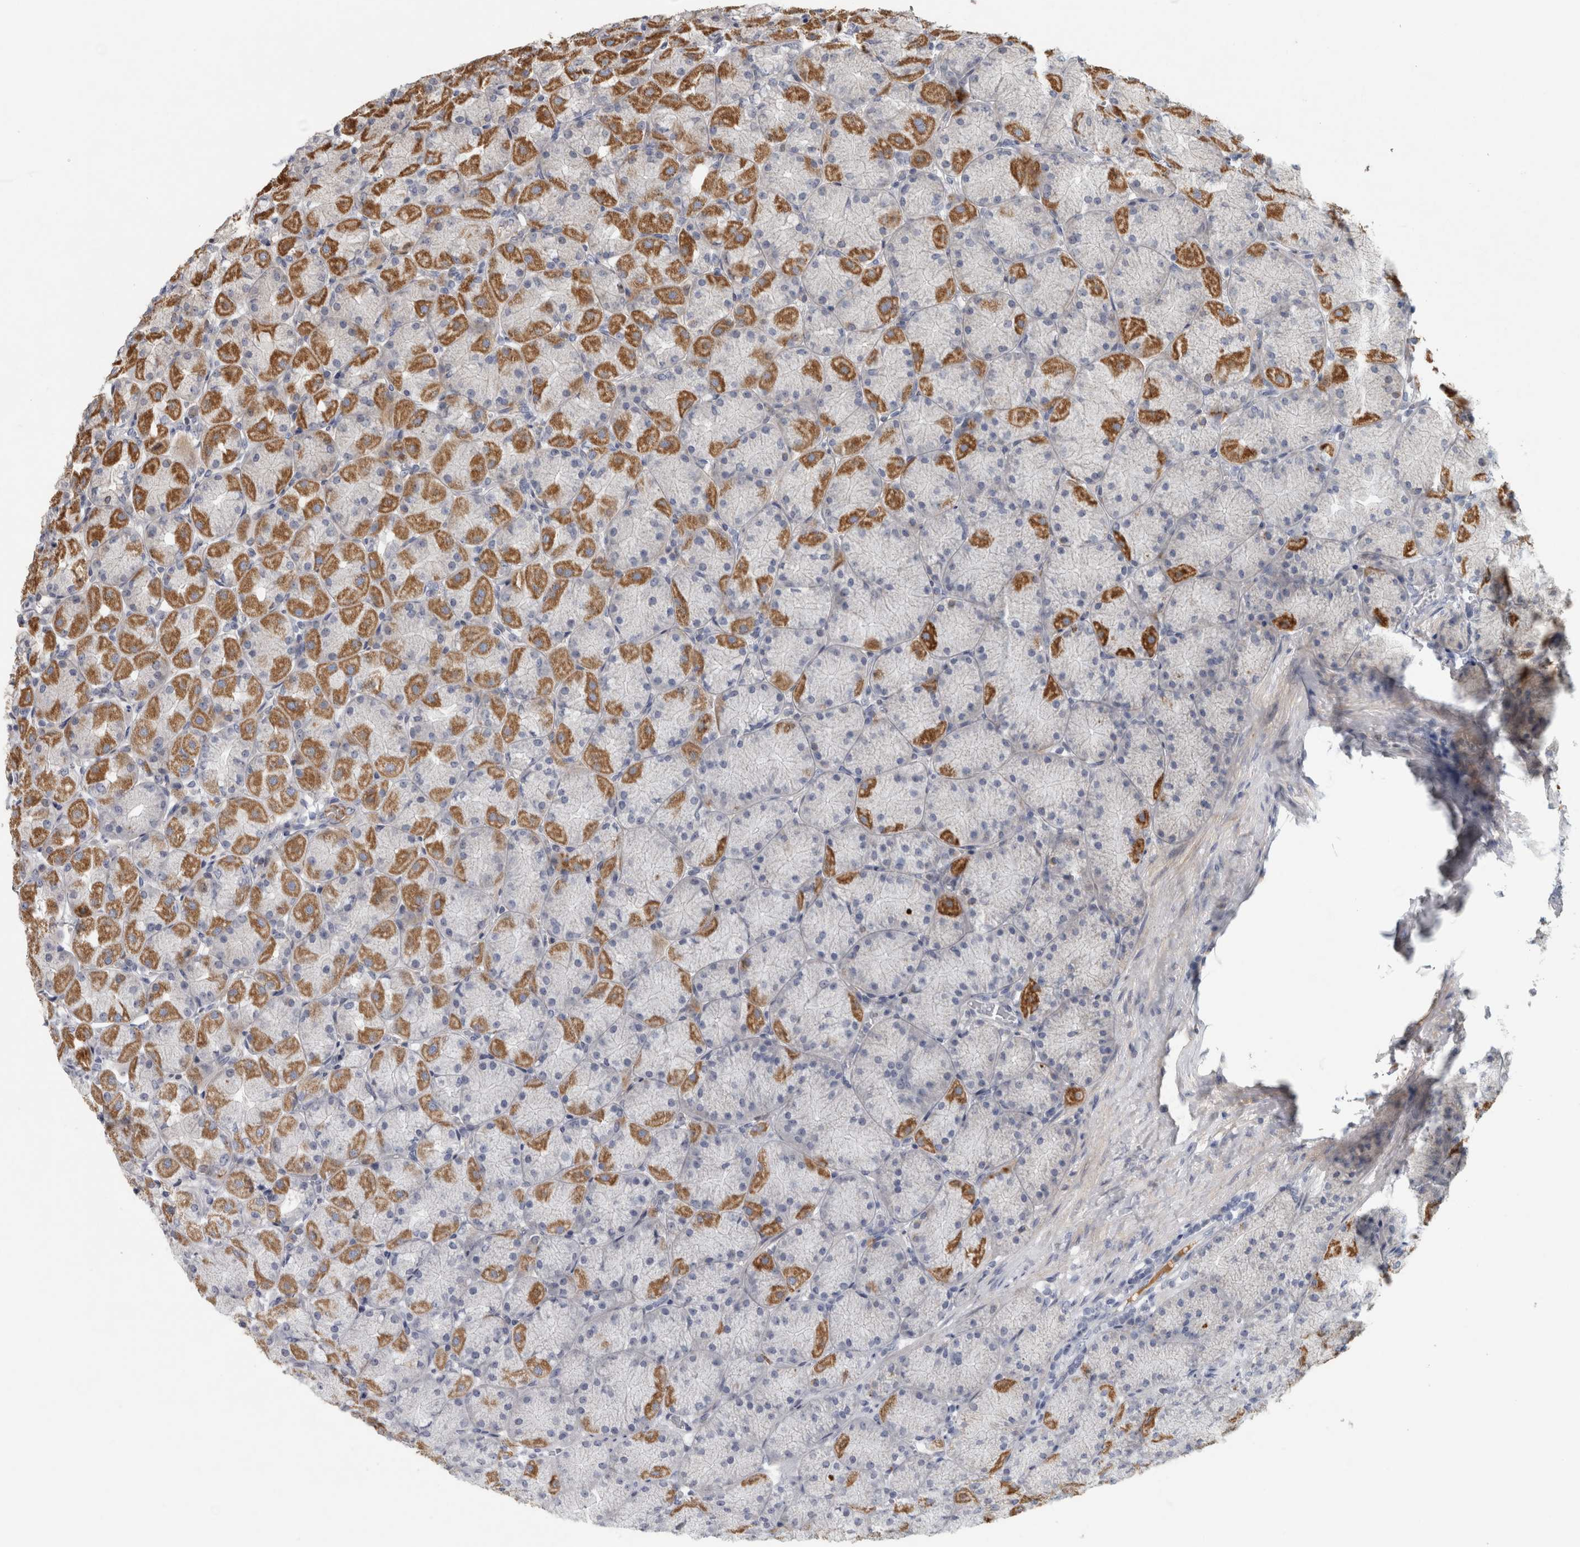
{"staining": {"intensity": "moderate", "quantity": "25%-75%", "location": "cytoplasmic/membranous,nuclear"}, "tissue": "stomach", "cell_type": "Glandular cells", "image_type": "normal", "snomed": [{"axis": "morphology", "description": "Normal tissue, NOS"}, {"axis": "topography", "description": "Stomach, upper"}], "caption": "Moderate cytoplasmic/membranous,nuclear protein staining is seen in about 25%-75% of glandular cells in stomach. The protein is stained brown, and the nuclei are stained in blue (DAB (3,3'-diaminobenzidine) IHC with brightfield microscopy, high magnification).", "gene": "RBM48", "patient": {"sex": "female", "age": 56}}